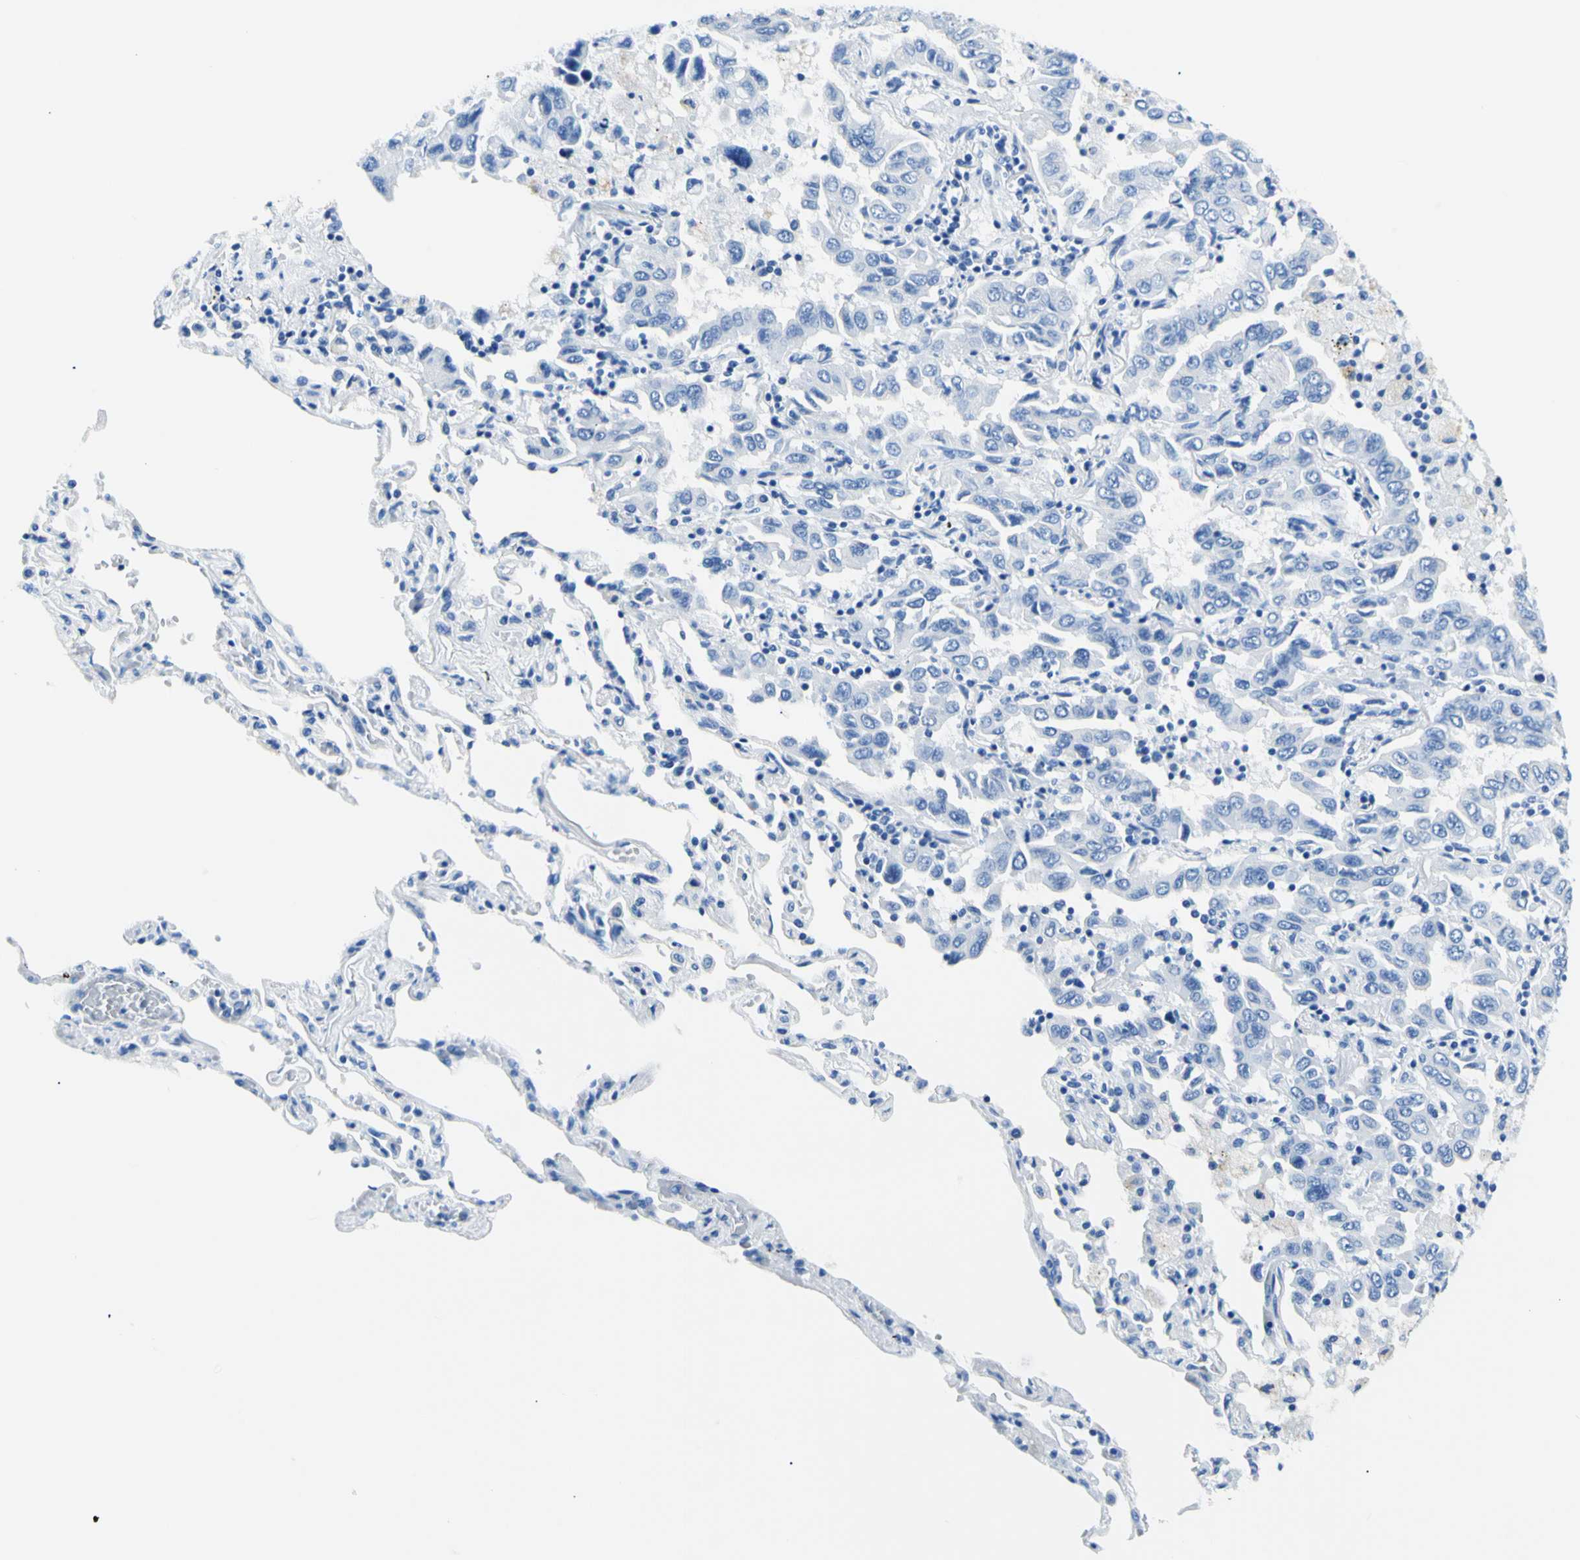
{"staining": {"intensity": "negative", "quantity": "none", "location": "none"}, "tissue": "lung cancer", "cell_type": "Tumor cells", "image_type": "cancer", "snomed": [{"axis": "morphology", "description": "Adenocarcinoma, NOS"}, {"axis": "topography", "description": "Lung"}], "caption": "This is an IHC histopathology image of human lung cancer (adenocarcinoma). There is no expression in tumor cells.", "gene": "MYH2", "patient": {"sex": "male", "age": 64}}